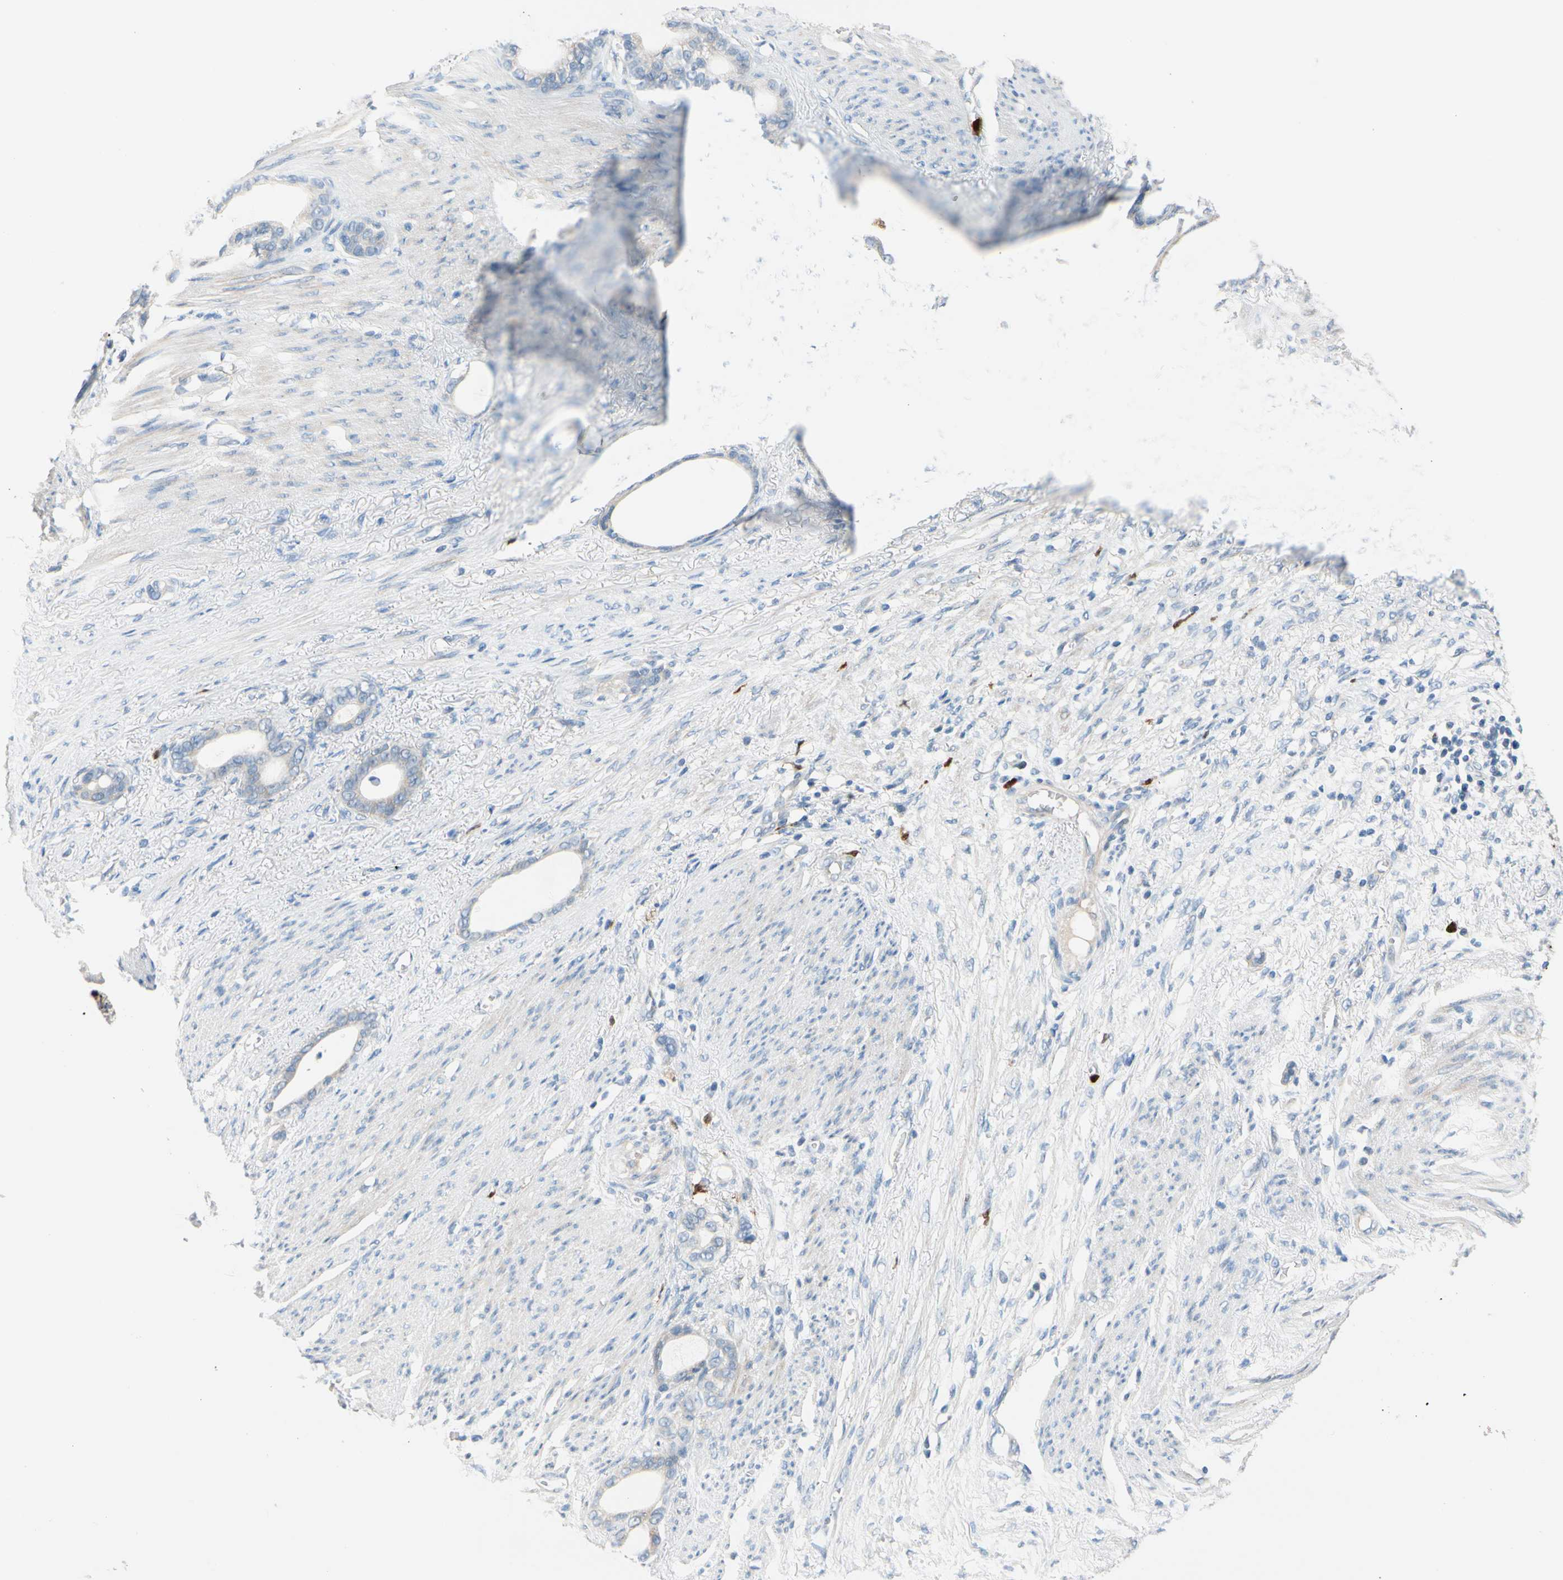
{"staining": {"intensity": "negative", "quantity": "none", "location": "none"}, "tissue": "stomach cancer", "cell_type": "Tumor cells", "image_type": "cancer", "snomed": [{"axis": "morphology", "description": "Adenocarcinoma, NOS"}, {"axis": "topography", "description": "Stomach"}], "caption": "Immunohistochemical staining of human adenocarcinoma (stomach) shows no significant staining in tumor cells.", "gene": "TRAF5", "patient": {"sex": "female", "age": 75}}